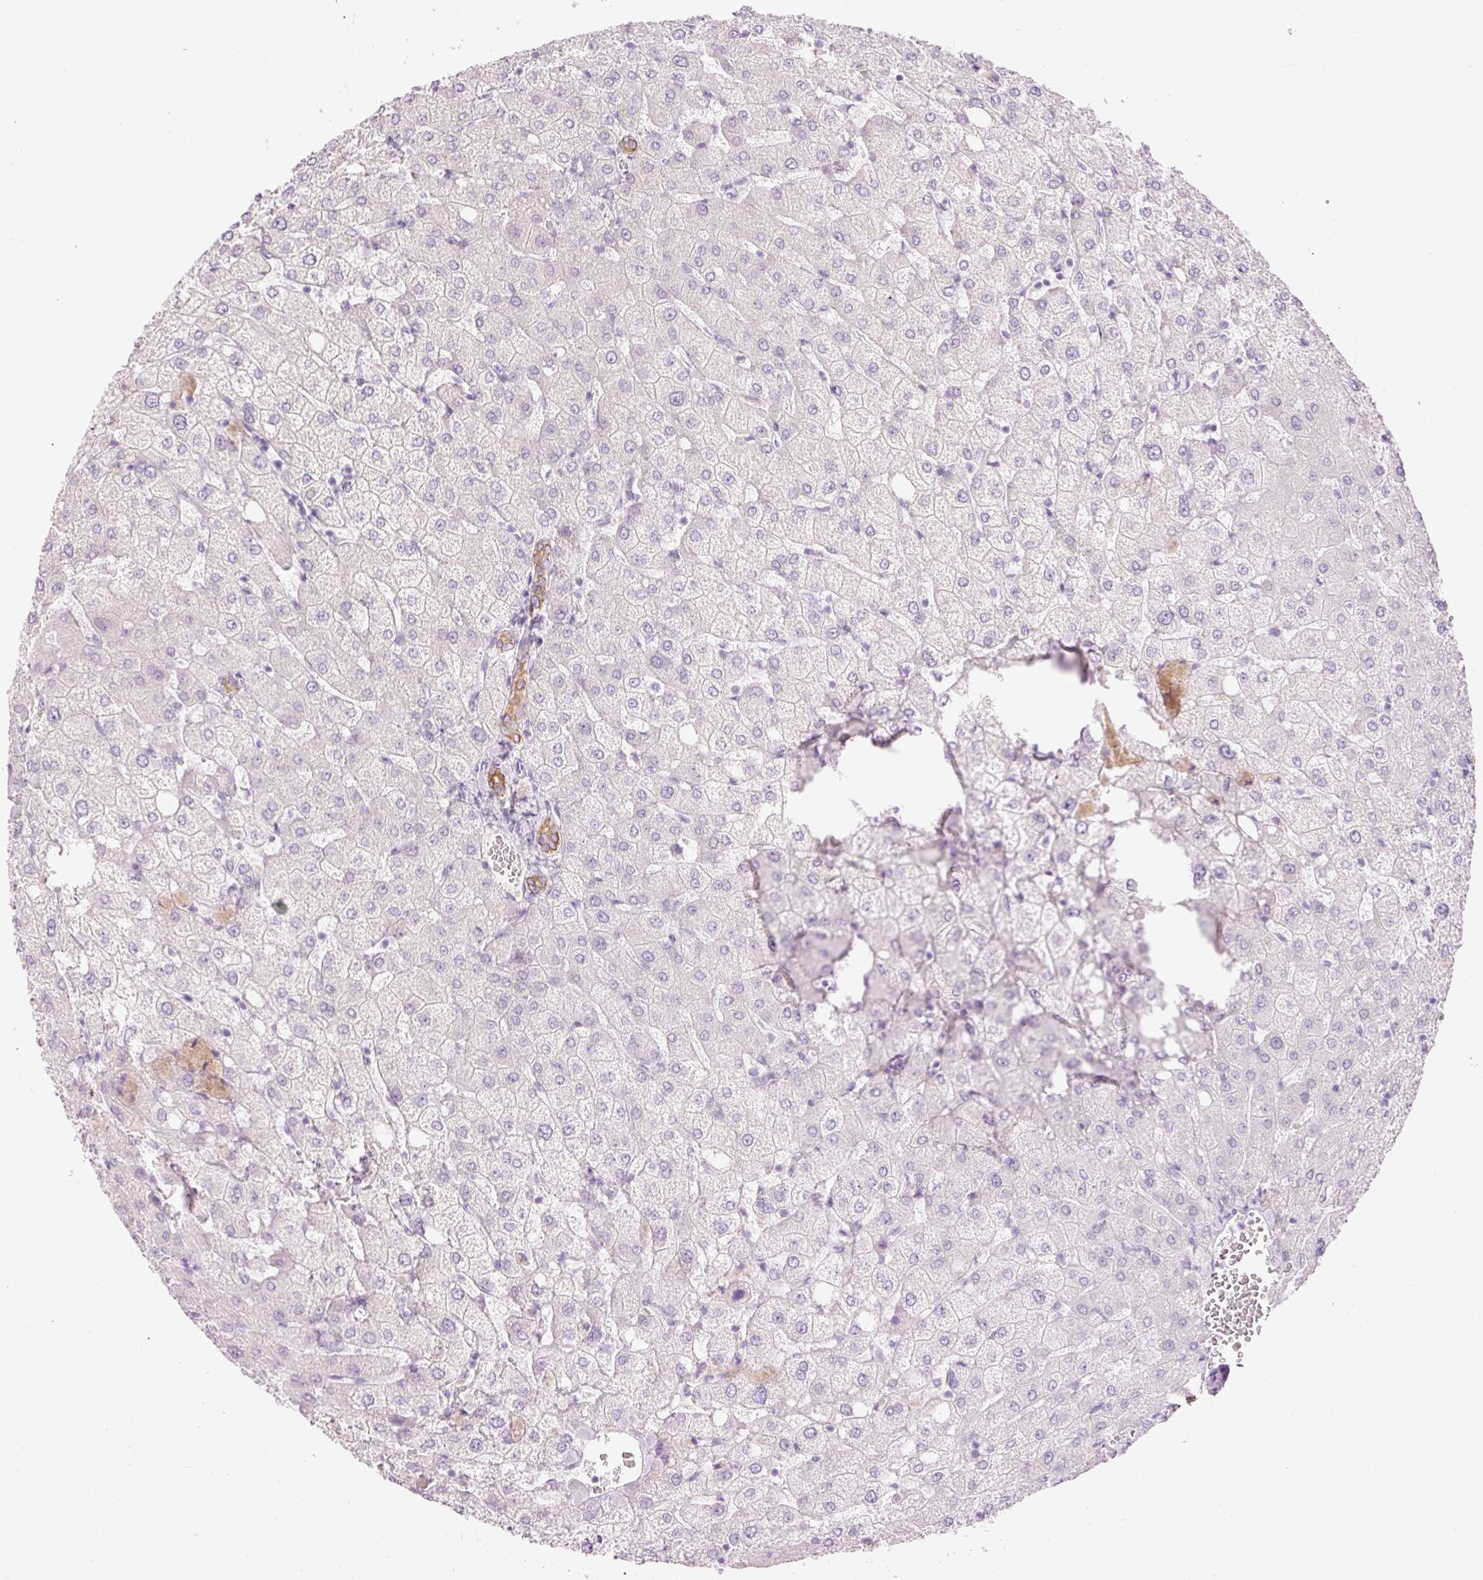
{"staining": {"intensity": "moderate", "quantity": "25%-75%", "location": "cytoplasmic/membranous"}, "tissue": "liver", "cell_type": "Cholangiocytes", "image_type": "normal", "snomed": [{"axis": "morphology", "description": "Normal tissue, NOS"}, {"axis": "topography", "description": "Liver"}], "caption": "Immunohistochemistry (IHC) (DAB) staining of benign liver exhibits moderate cytoplasmic/membranous protein positivity in about 25%-75% of cholangiocytes.", "gene": "CARD16", "patient": {"sex": "female", "age": 54}}